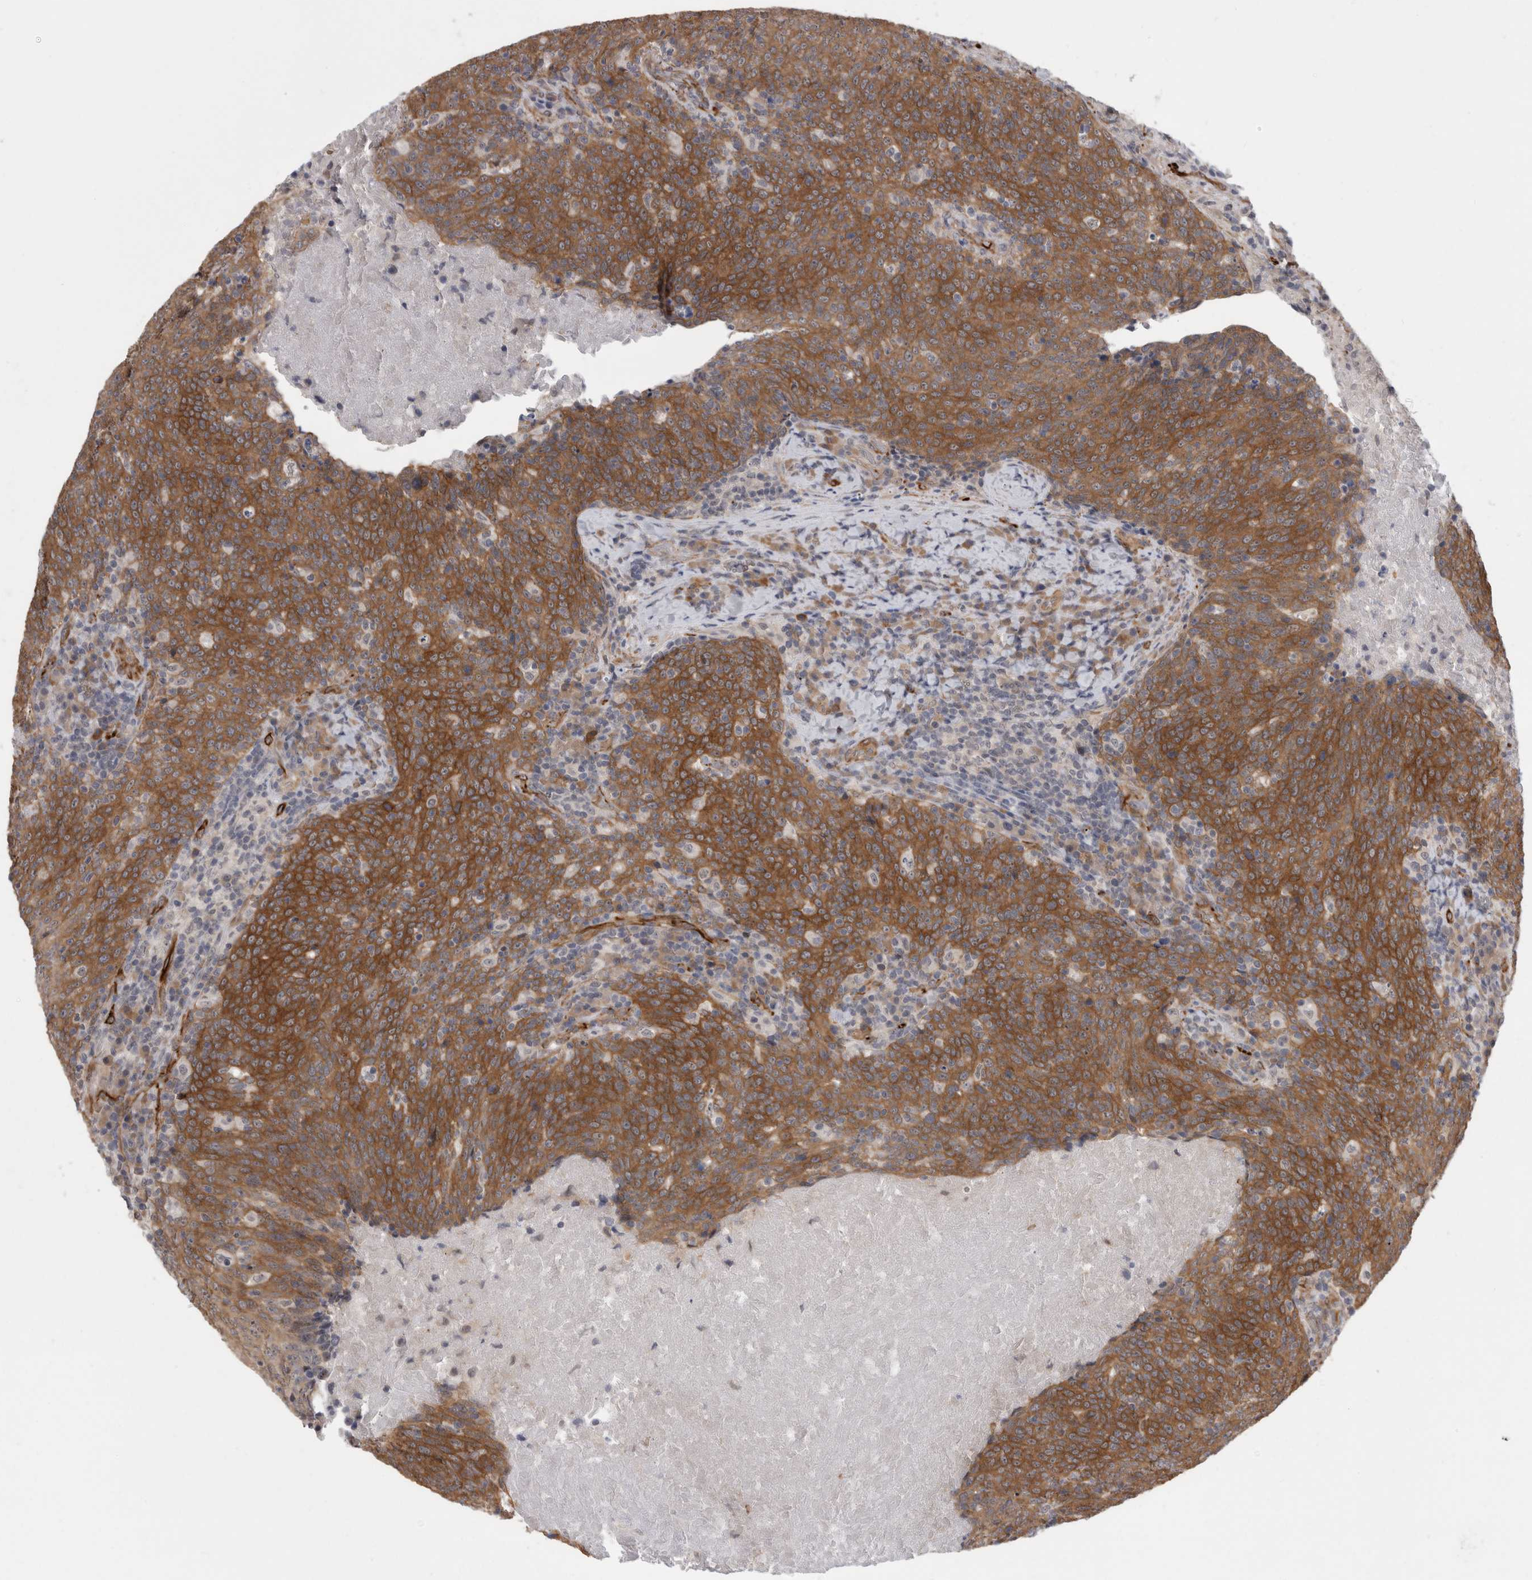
{"staining": {"intensity": "moderate", "quantity": ">75%", "location": "cytoplasmic/membranous"}, "tissue": "head and neck cancer", "cell_type": "Tumor cells", "image_type": "cancer", "snomed": [{"axis": "morphology", "description": "Squamous cell carcinoma, NOS"}, {"axis": "morphology", "description": "Squamous cell carcinoma, metastatic, NOS"}, {"axis": "topography", "description": "Lymph node"}, {"axis": "topography", "description": "Head-Neck"}], "caption": "The immunohistochemical stain labels moderate cytoplasmic/membranous positivity in tumor cells of head and neck squamous cell carcinoma tissue. (Brightfield microscopy of DAB IHC at high magnification).", "gene": "FAM83H", "patient": {"sex": "male", "age": 62}}